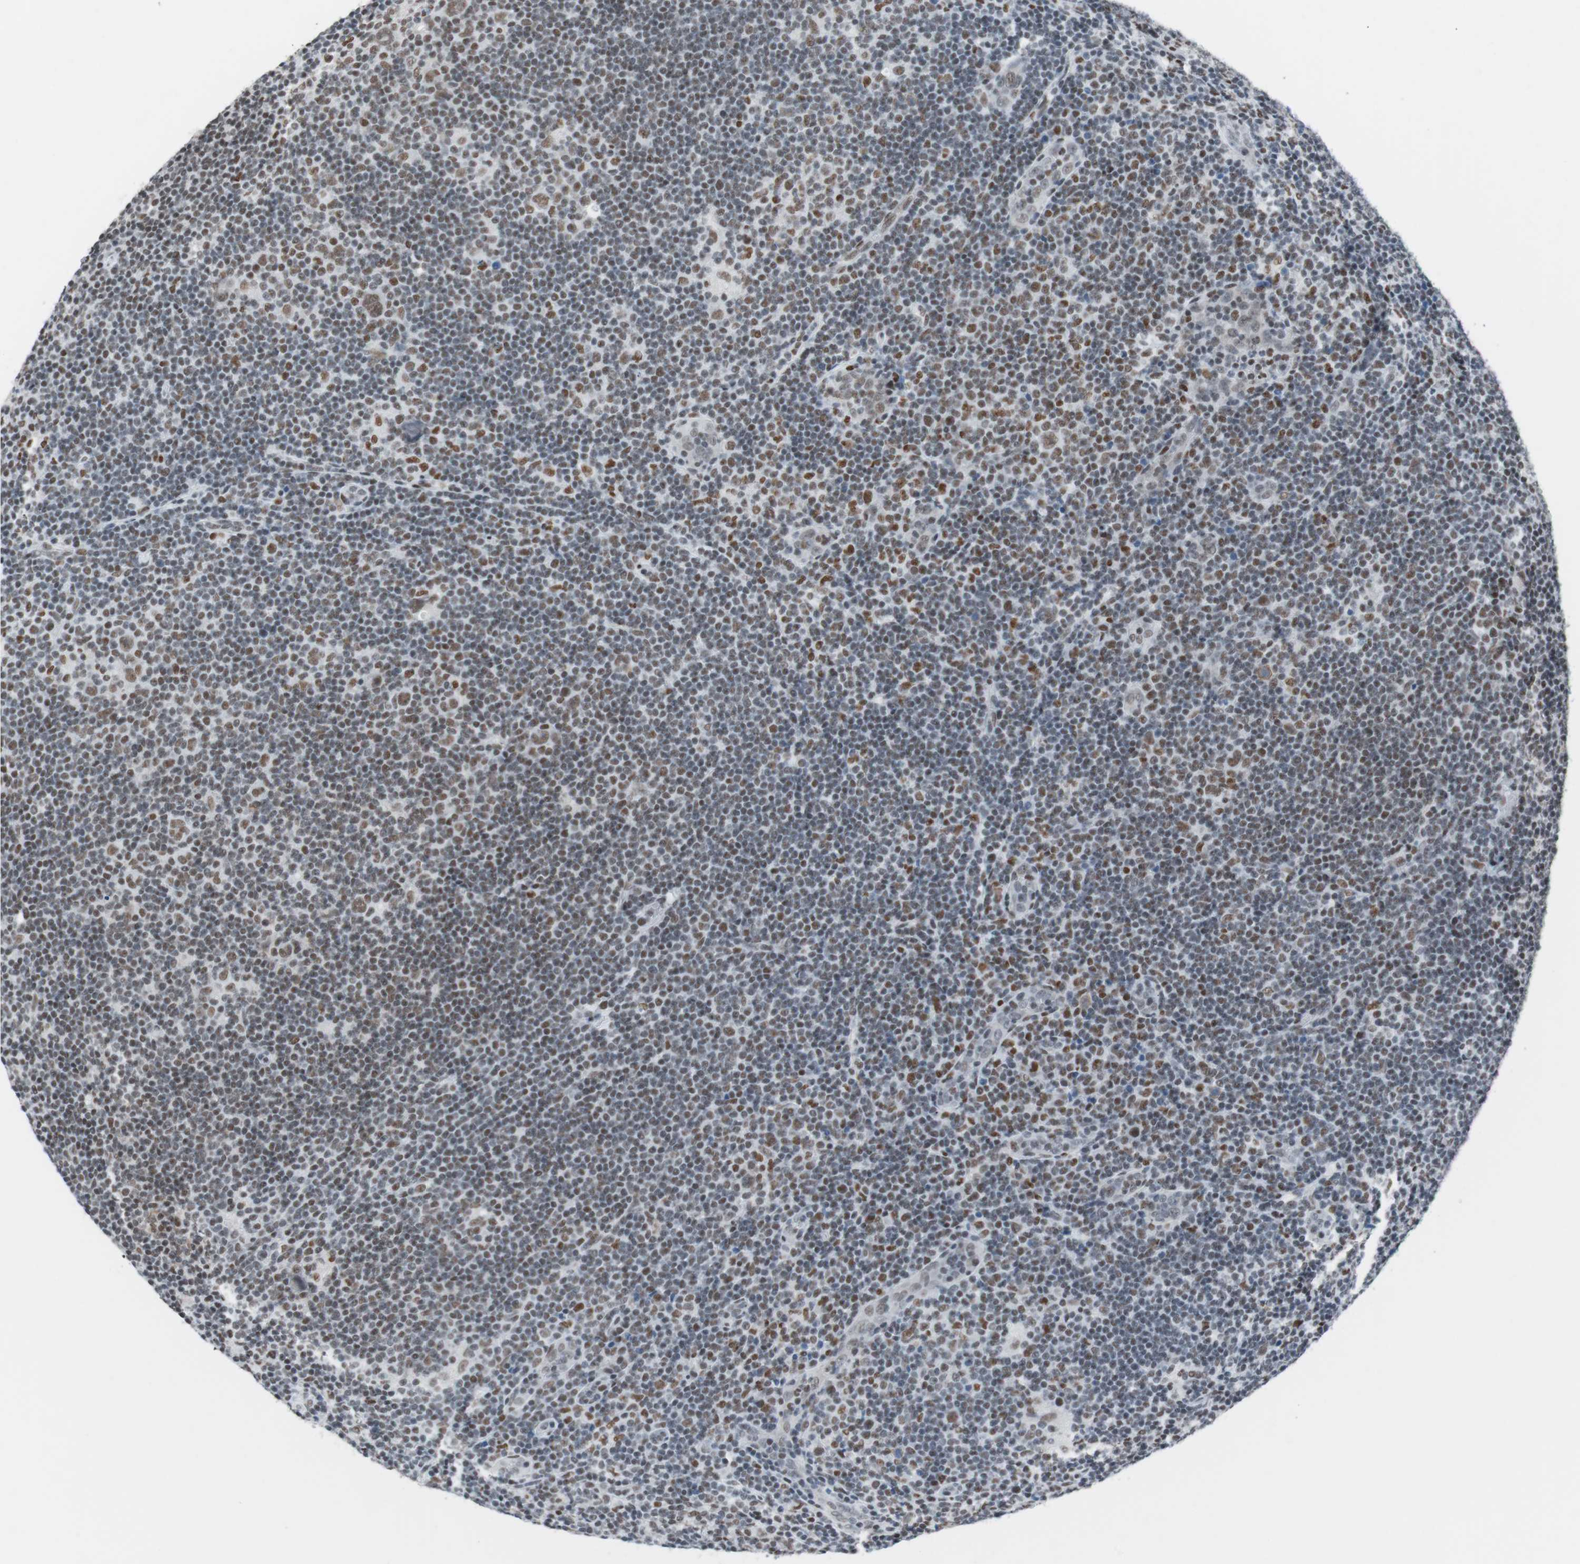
{"staining": {"intensity": "moderate", "quantity": "25%-75%", "location": "nuclear"}, "tissue": "lymphoma", "cell_type": "Tumor cells", "image_type": "cancer", "snomed": [{"axis": "morphology", "description": "Hodgkin's disease, NOS"}, {"axis": "topography", "description": "Lymph node"}], "caption": "A medium amount of moderate nuclear positivity is present in about 25%-75% of tumor cells in Hodgkin's disease tissue.", "gene": "ARID1A", "patient": {"sex": "female", "age": 57}}